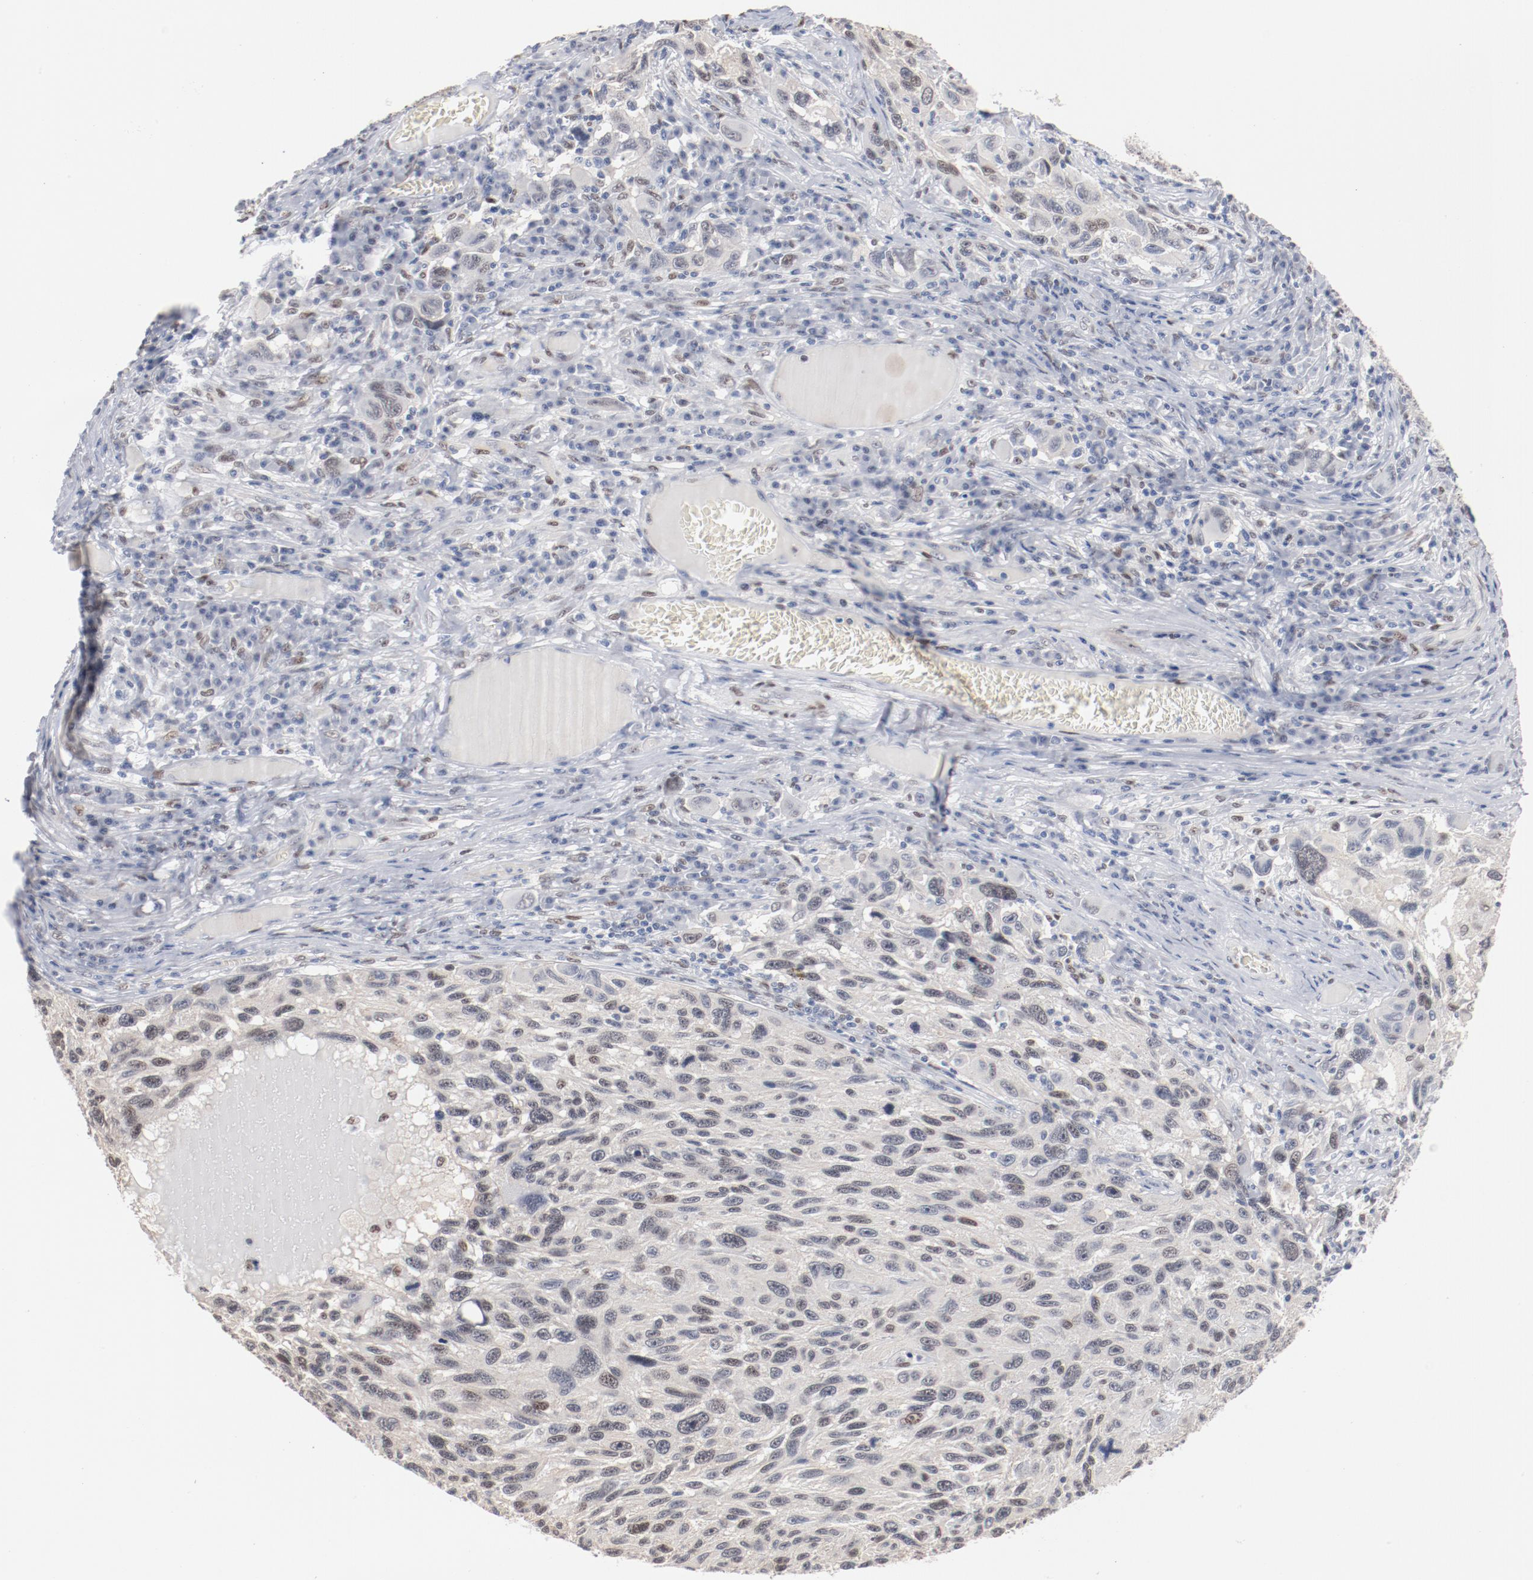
{"staining": {"intensity": "weak", "quantity": "<25%", "location": "nuclear"}, "tissue": "melanoma", "cell_type": "Tumor cells", "image_type": "cancer", "snomed": [{"axis": "morphology", "description": "Malignant melanoma, NOS"}, {"axis": "topography", "description": "Skin"}], "caption": "The photomicrograph displays no staining of tumor cells in melanoma. The staining is performed using DAB (3,3'-diaminobenzidine) brown chromogen with nuclei counter-stained in using hematoxylin.", "gene": "ZEB2", "patient": {"sex": "male", "age": 53}}